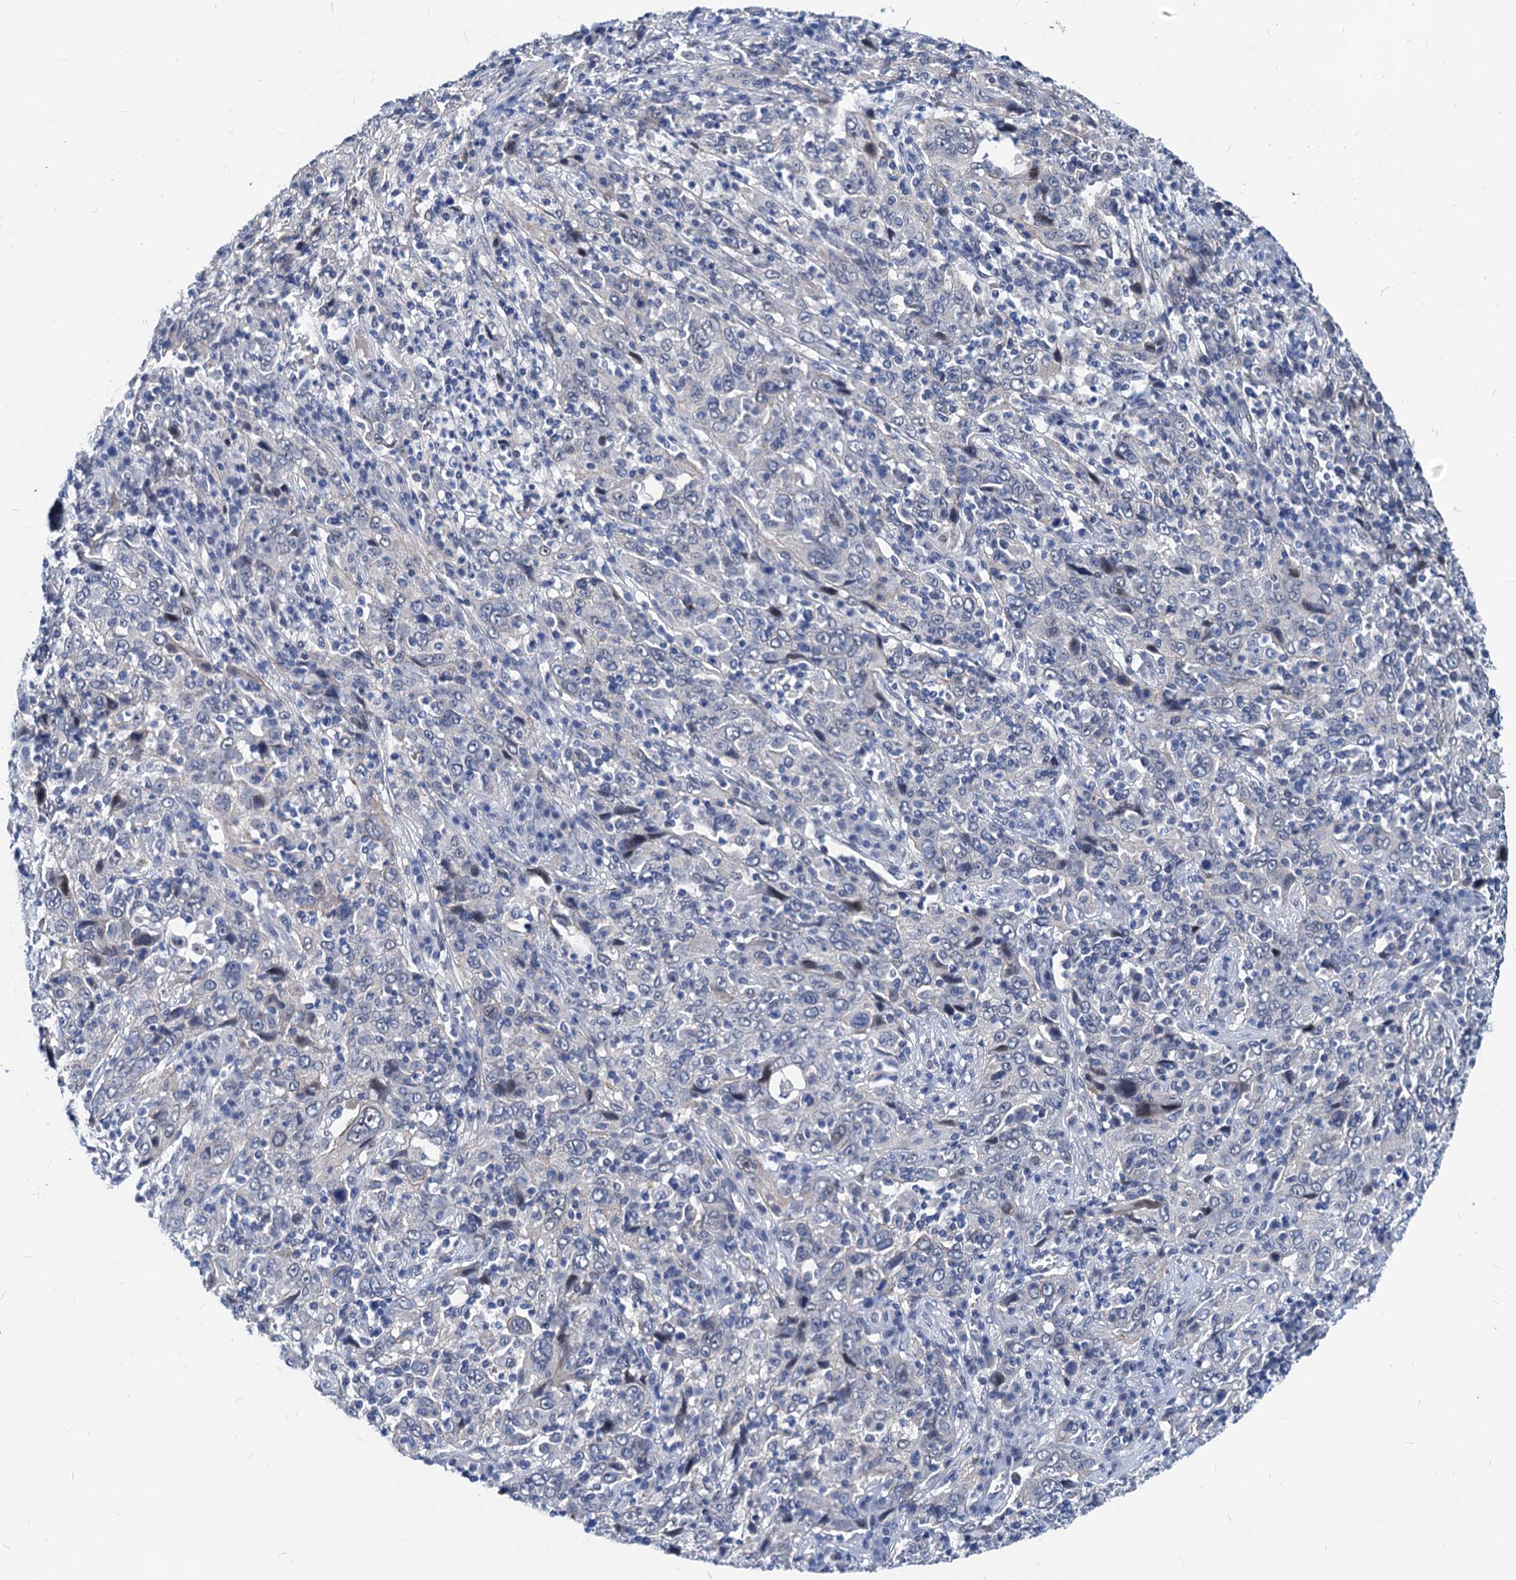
{"staining": {"intensity": "negative", "quantity": "none", "location": "none"}, "tissue": "cervical cancer", "cell_type": "Tumor cells", "image_type": "cancer", "snomed": [{"axis": "morphology", "description": "Squamous cell carcinoma, NOS"}, {"axis": "topography", "description": "Cervix"}], "caption": "IHC image of cervical cancer stained for a protein (brown), which shows no expression in tumor cells. (Brightfield microscopy of DAB immunohistochemistry (IHC) at high magnification).", "gene": "HSF2", "patient": {"sex": "female", "age": 46}}